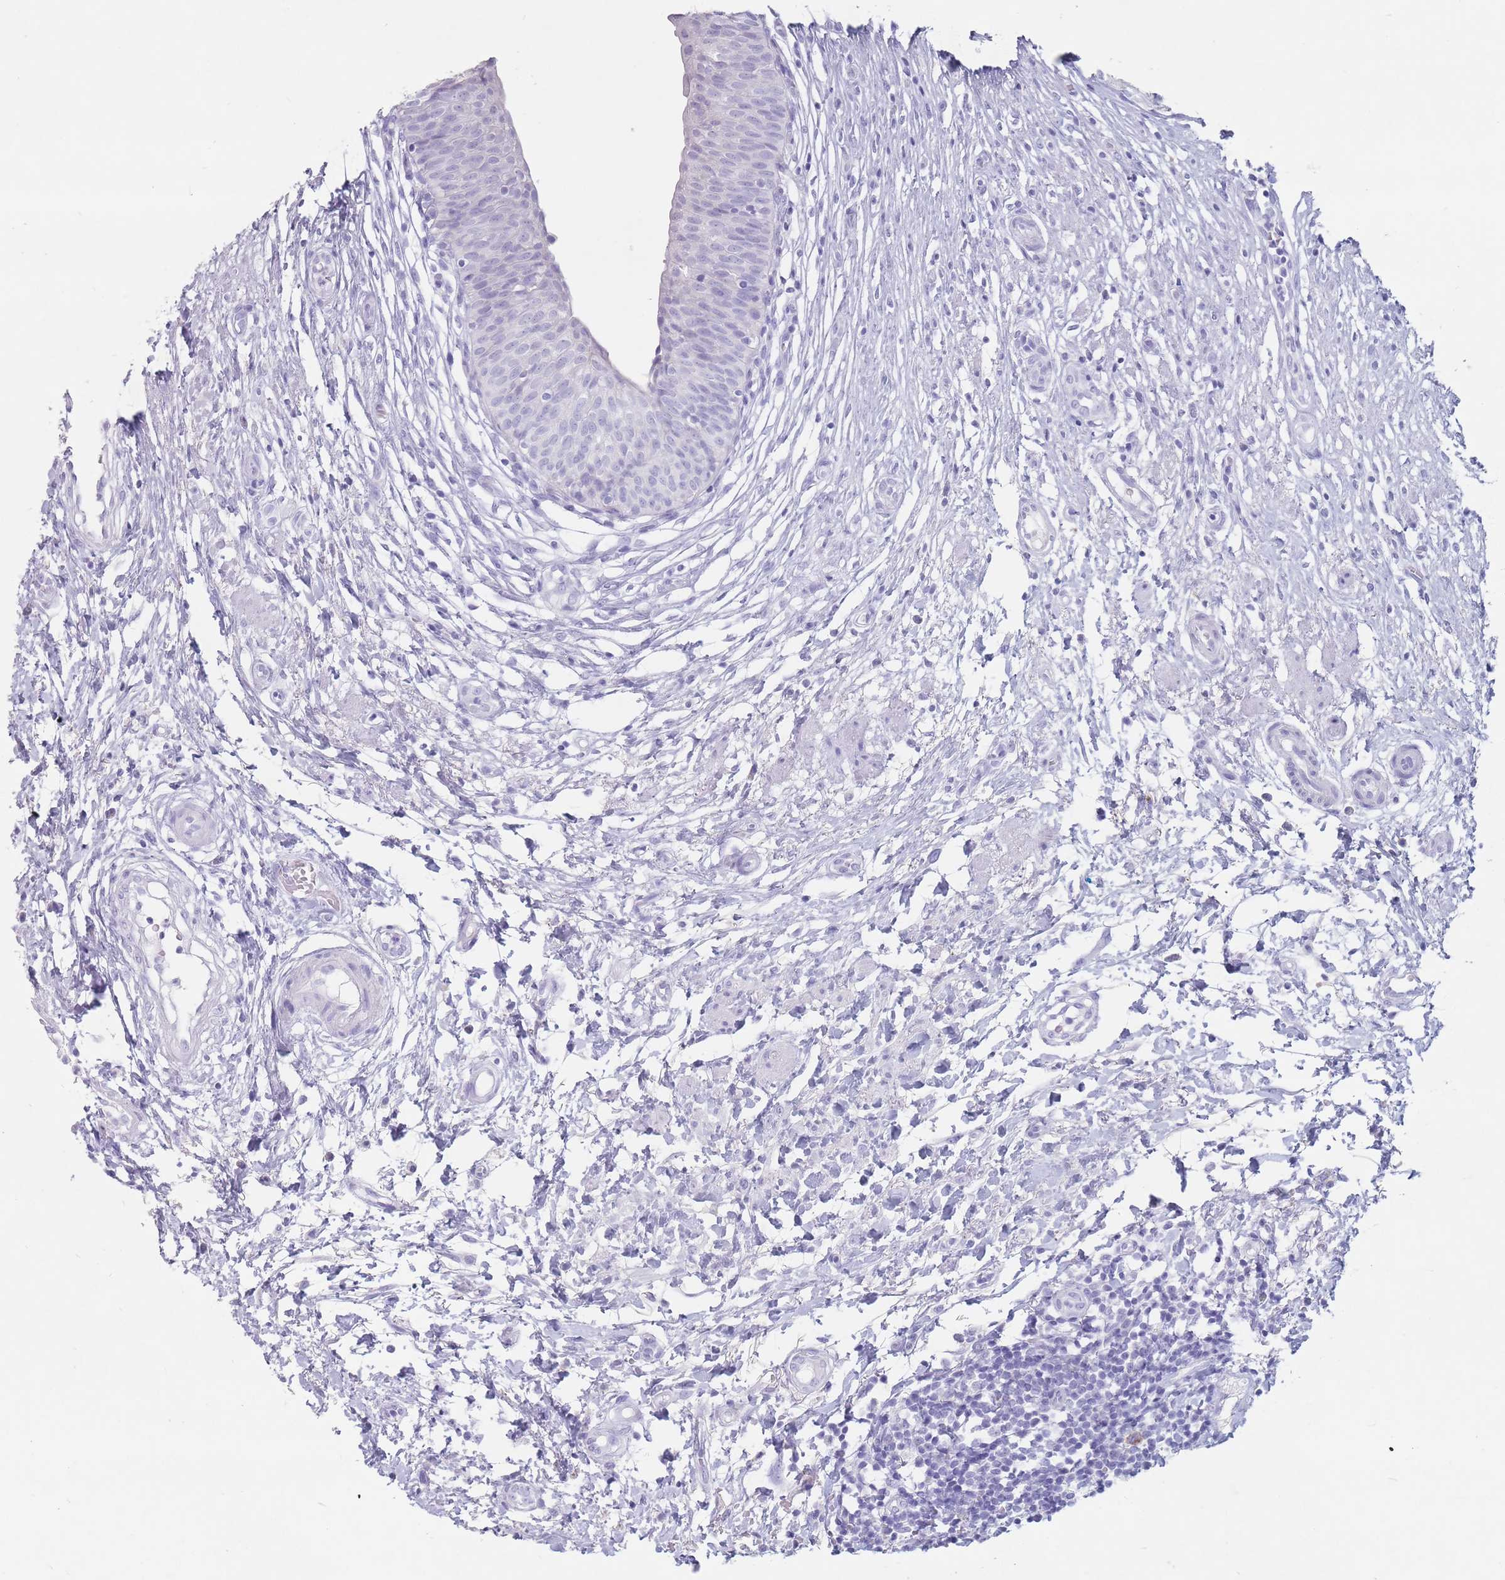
{"staining": {"intensity": "negative", "quantity": "none", "location": "none"}, "tissue": "urinary bladder", "cell_type": "Urothelial cells", "image_type": "normal", "snomed": [{"axis": "morphology", "description": "Normal tissue, NOS"}, {"axis": "topography", "description": "Urinary bladder"}], "caption": "The immunohistochemistry (IHC) micrograph has no significant positivity in urothelial cells of urinary bladder.", "gene": "ST3GAL5", "patient": {"sex": "male", "age": 55}}